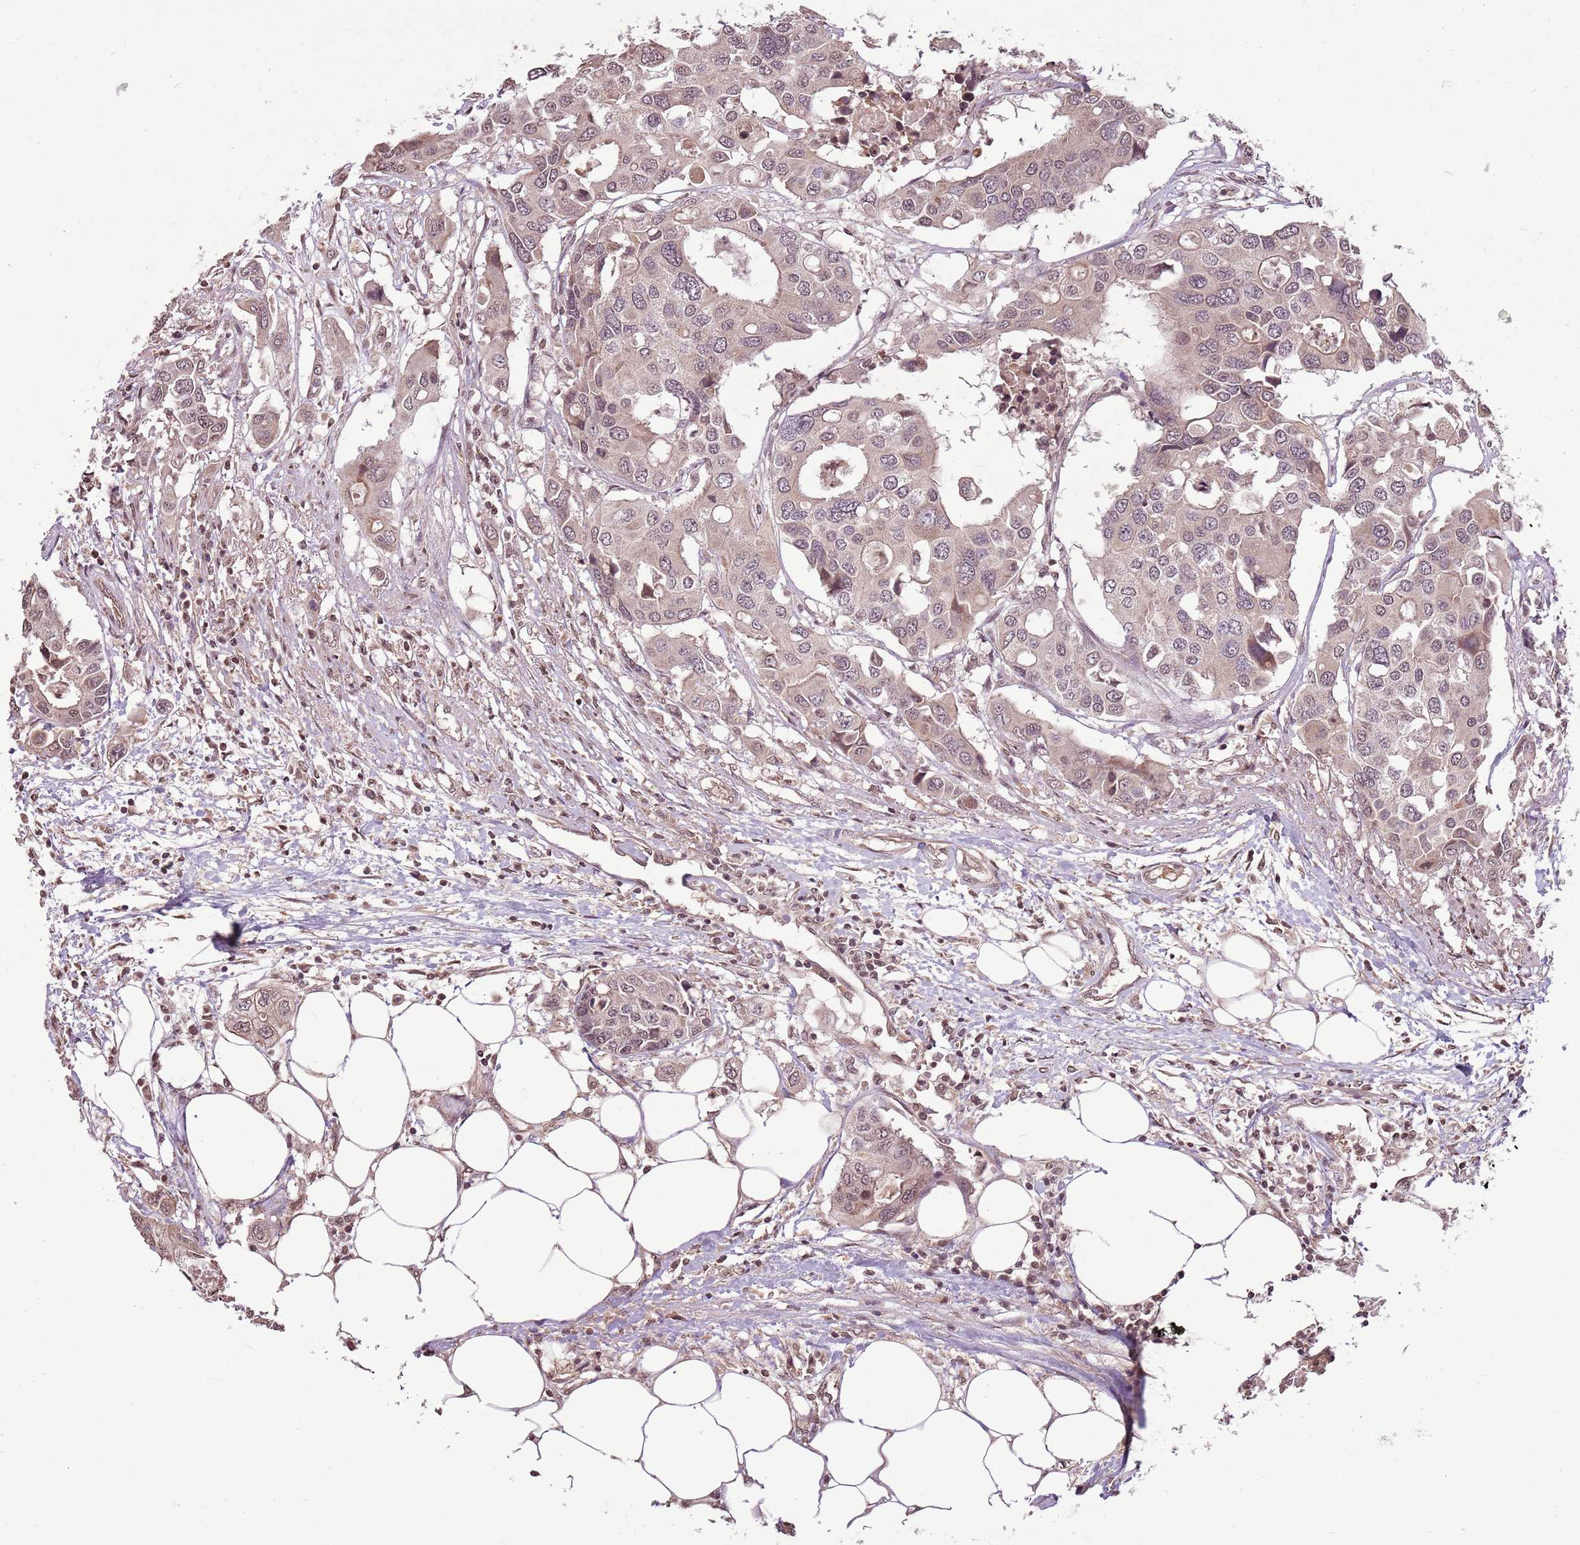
{"staining": {"intensity": "weak", "quantity": ">75%", "location": "cytoplasmic/membranous,nuclear"}, "tissue": "colorectal cancer", "cell_type": "Tumor cells", "image_type": "cancer", "snomed": [{"axis": "morphology", "description": "Adenocarcinoma, NOS"}, {"axis": "topography", "description": "Colon"}], "caption": "Human colorectal cancer (adenocarcinoma) stained with a protein marker demonstrates weak staining in tumor cells.", "gene": "CAPN9", "patient": {"sex": "male", "age": 77}}